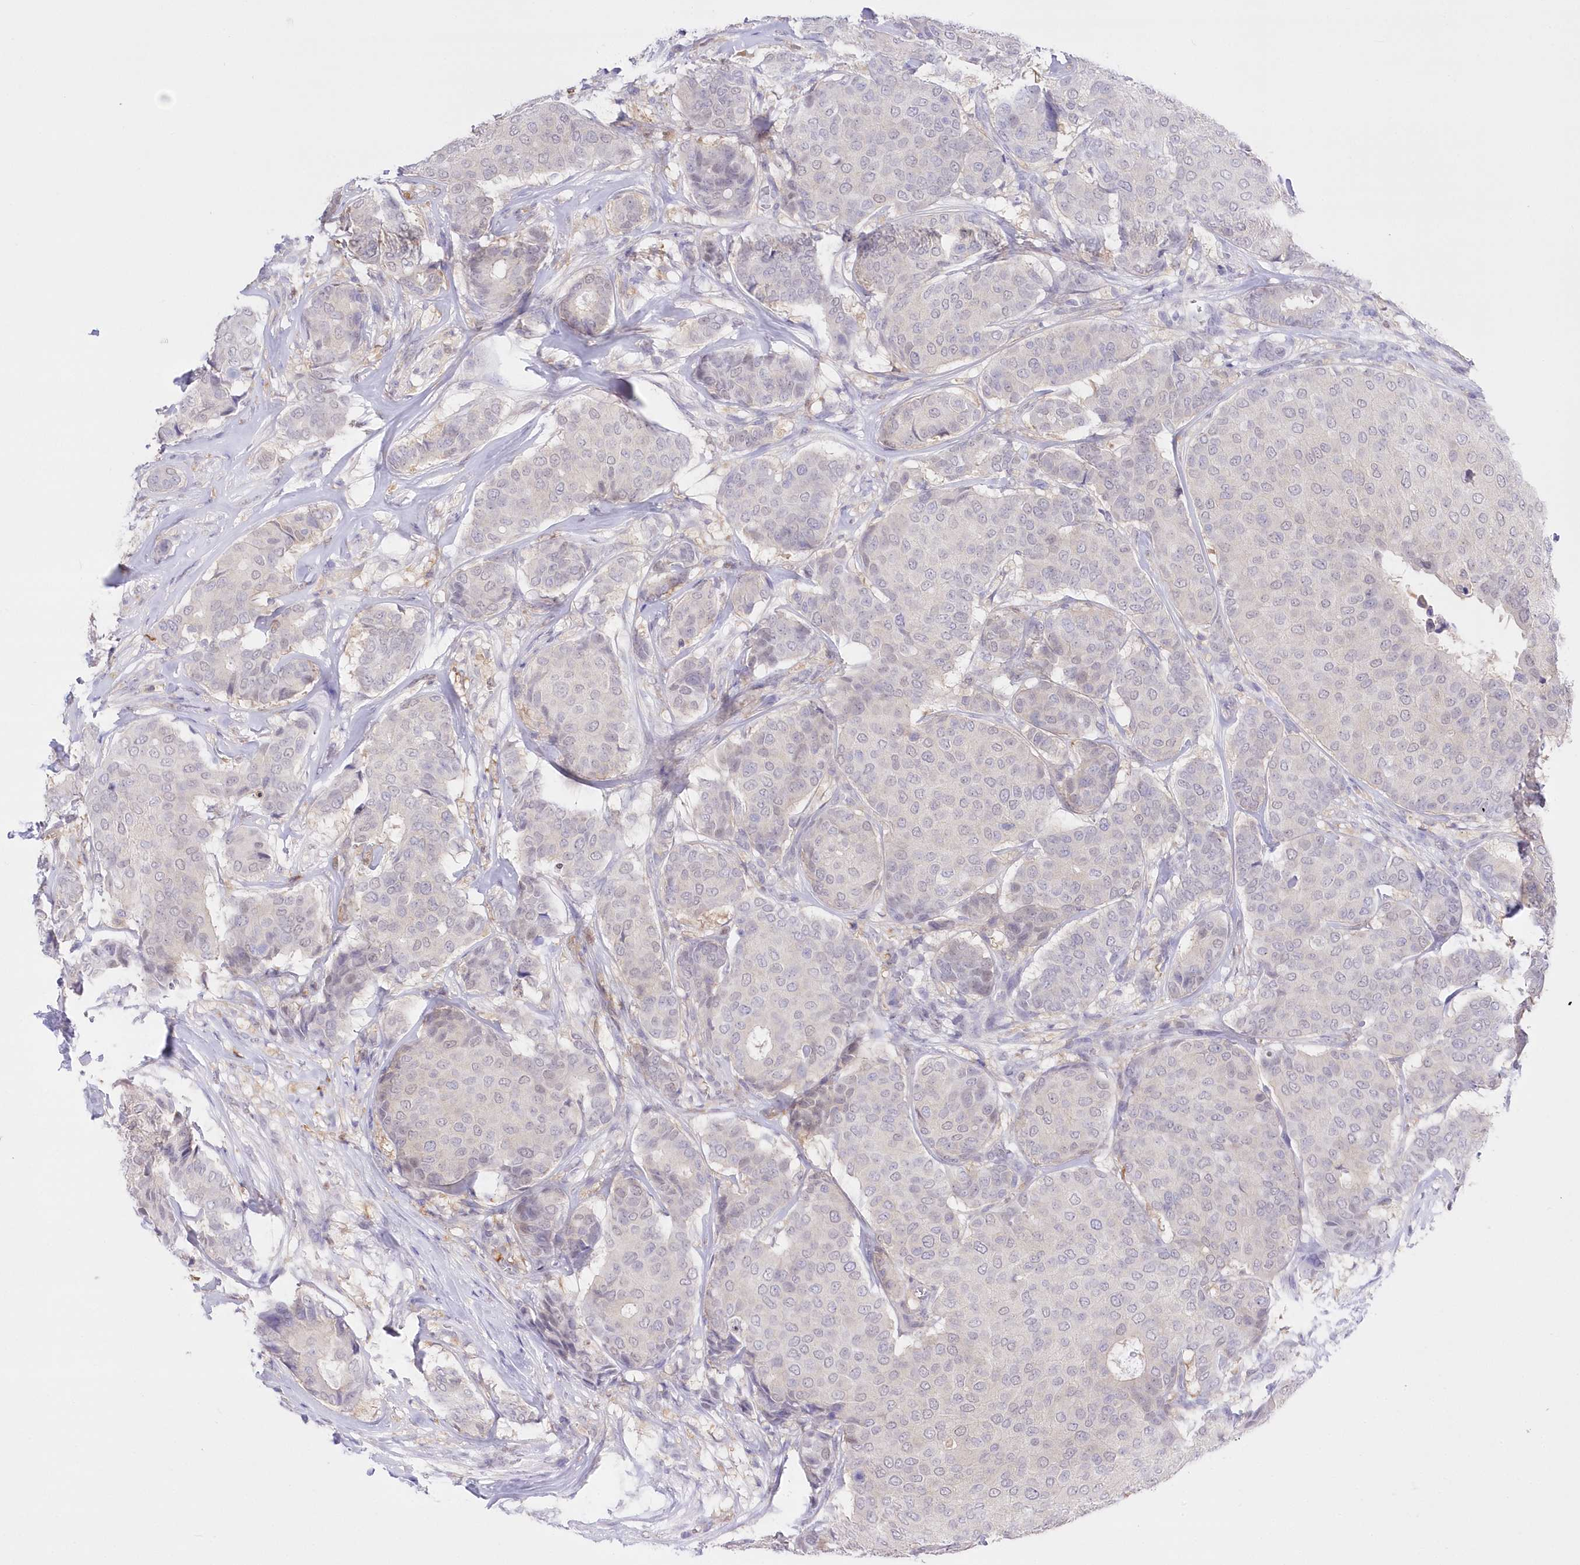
{"staining": {"intensity": "negative", "quantity": "none", "location": "none"}, "tissue": "breast cancer", "cell_type": "Tumor cells", "image_type": "cancer", "snomed": [{"axis": "morphology", "description": "Duct carcinoma"}, {"axis": "topography", "description": "Breast"}], "caption": "High power microscopy micrograph of an immunohistochemistry photomicrograph of breast infiltrating ductal carcinoma, revealing no significant positivity in tumor cells. (DAB immunohistochemistry (IHC) visualized using brightfield microscopy, high magnification).", "gene": "UBA6", "patient": {"sex": "female", "age": 75}}